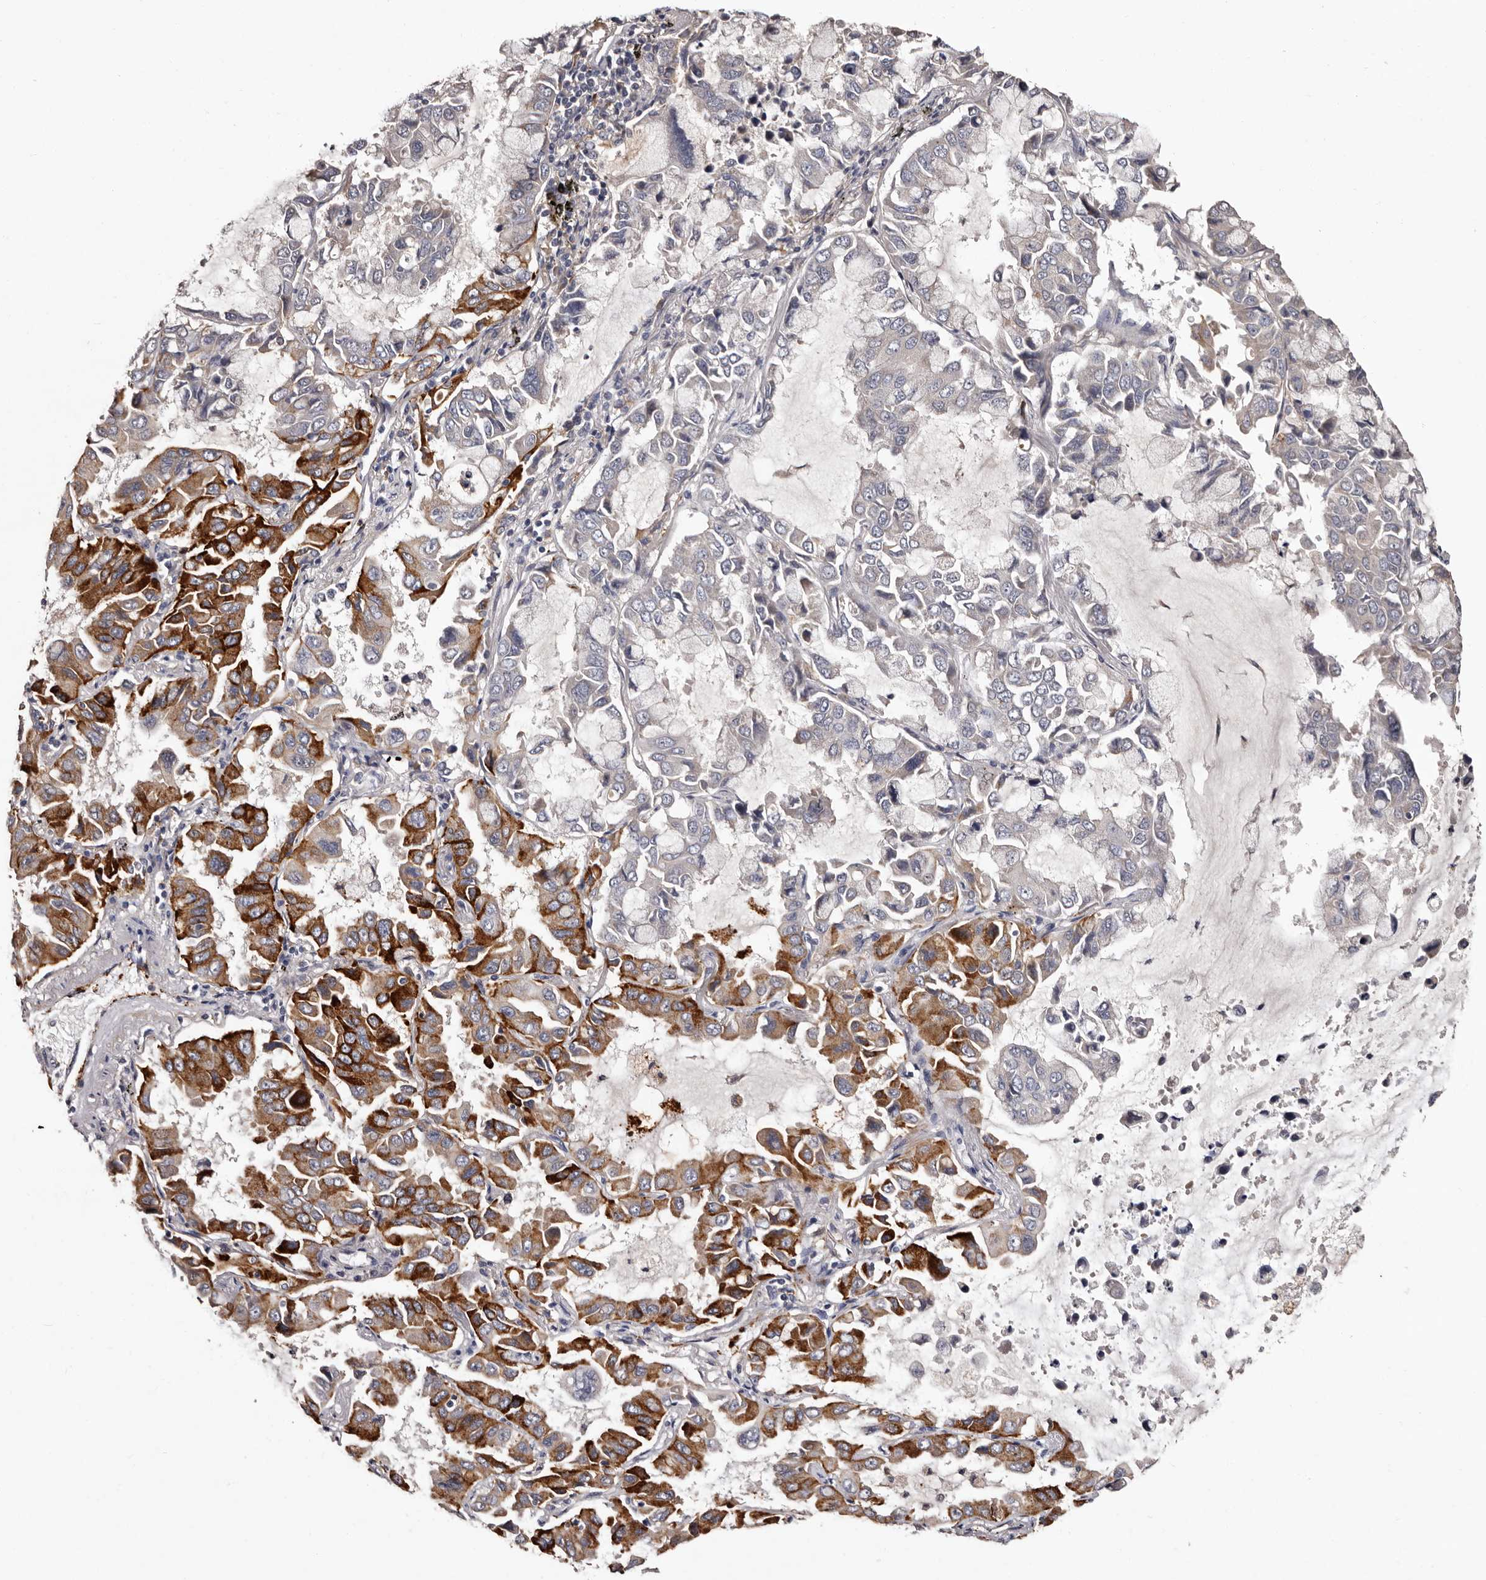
{"staining": {"intensity": "strong", "quantity": "<25%", "location": "cytoplasmic/membranous"}, "tissue": "lung cancer", "cell_type": "Tumor cells", "image_type": "cancer", "snomed": [{"axis": "morphology", "description": "Adenocarcinoma, NOS"}, {"axis": "topography", "description": "Lung"}], "caption": "About <25% of tumor cells in adenocarcinoma (lung) demonstrate strong cytoplasmic/membranous protein expression as visualized by brown immunohistochemical staining.", "gene": "FAM91A1", "patient": {"sex": "male", "age": 64}}